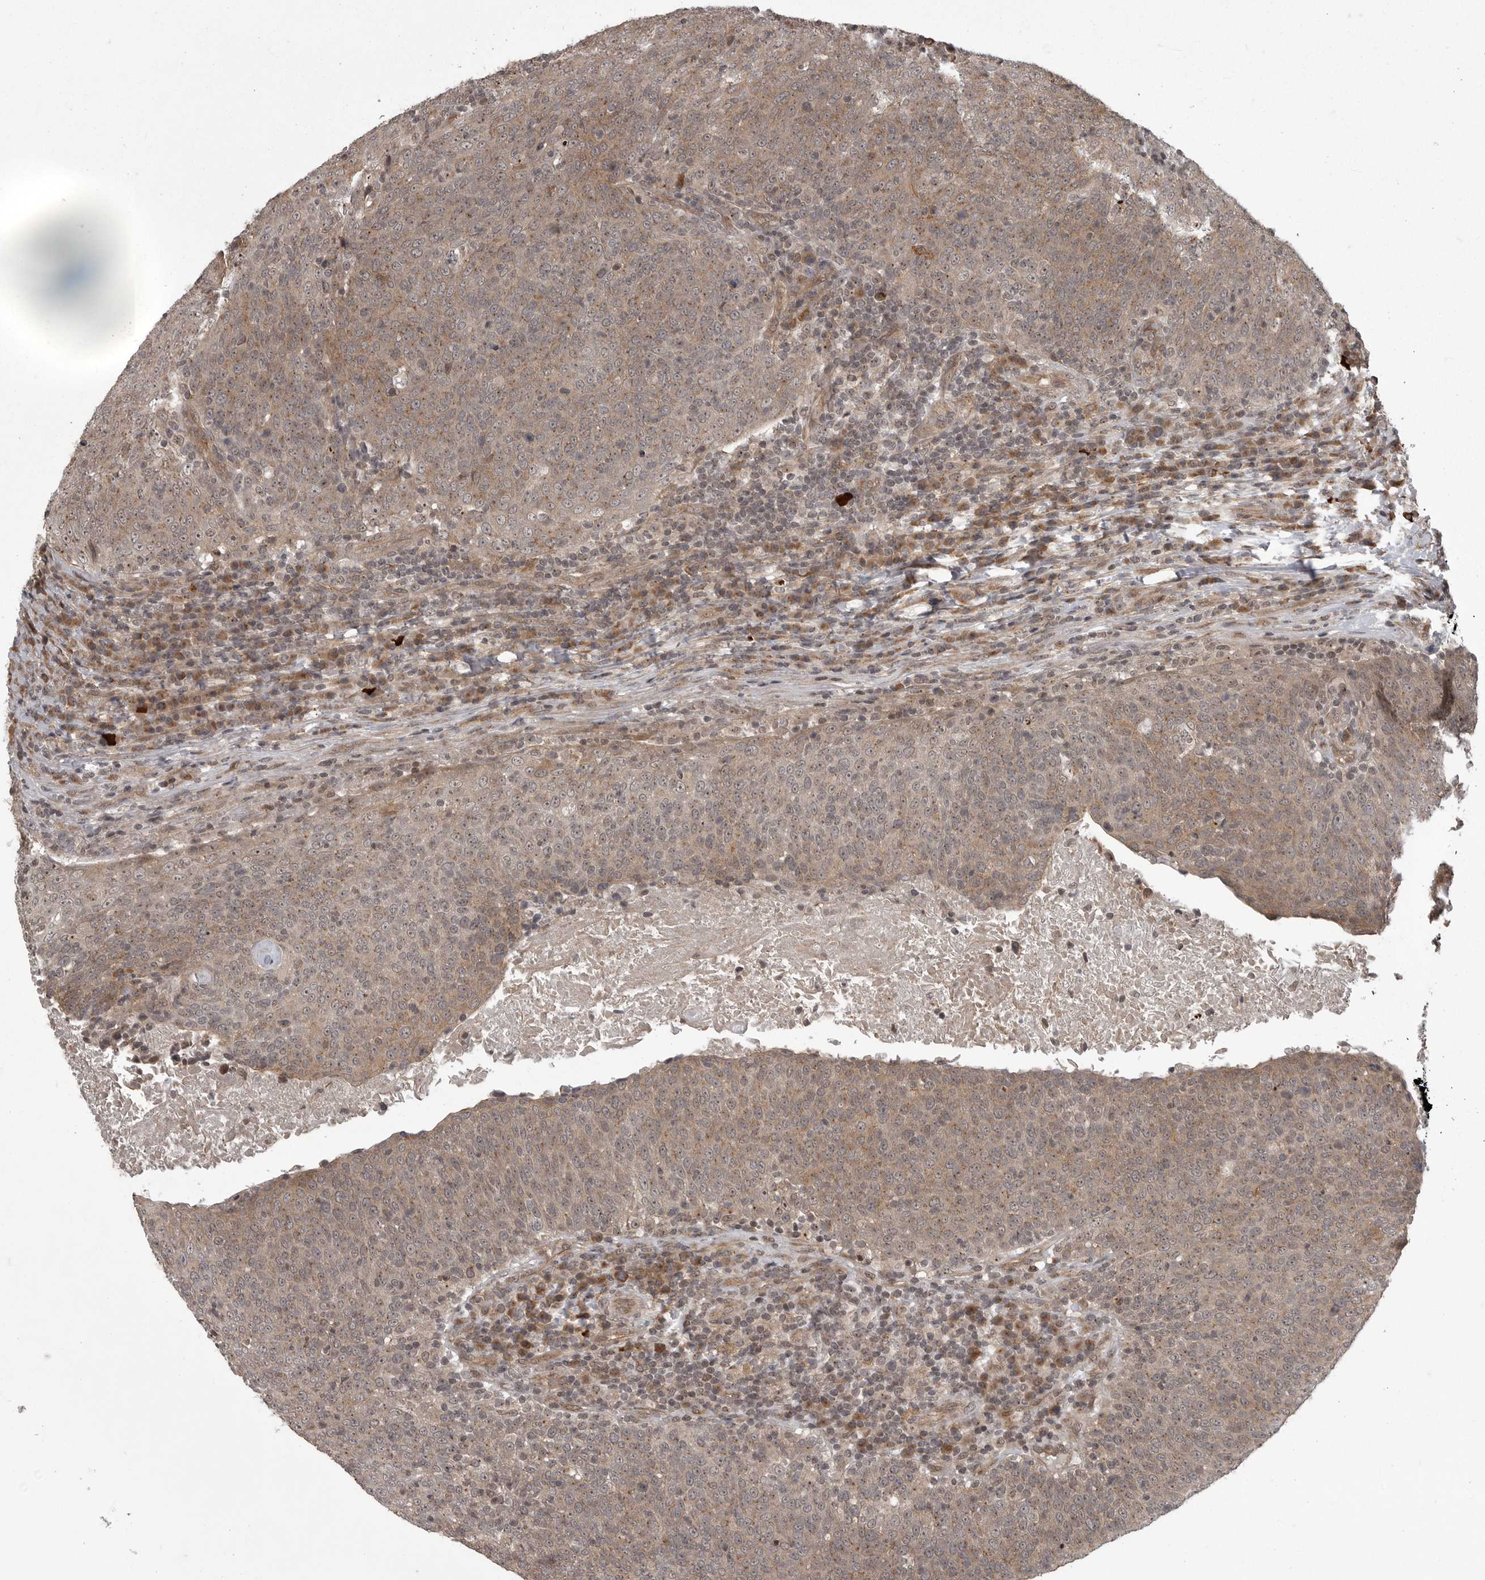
{"staining": {"intensity": "weak", "quantity": ">75%", "location": "cytoplasmic/membranous"}, "tissue": "head and neck cancer", "cell_type": "Tumor cells", "image_type": "cancer", "snomed": [{"axis": "morphology", "description": "Squamous cell carcinoma, NOS"}, {"axis": "morphology", "description": "Squamous cell carcinoma, metastatic, NOS"}, {"axis": "topography", "description": "Lymph node"}, {"axis": "topography", "description": "Head-Neck"}], "caption": "The histopathology image exhibits immunohistochemical staining of metastatic squamous cell carcinoma (head and neck). There is weak cytoplasmic/membranous staining is appreciated in about >75% of tumor cells.", "gene": "DNAJC8", "patient": {"sex": "male", "age": 62}}